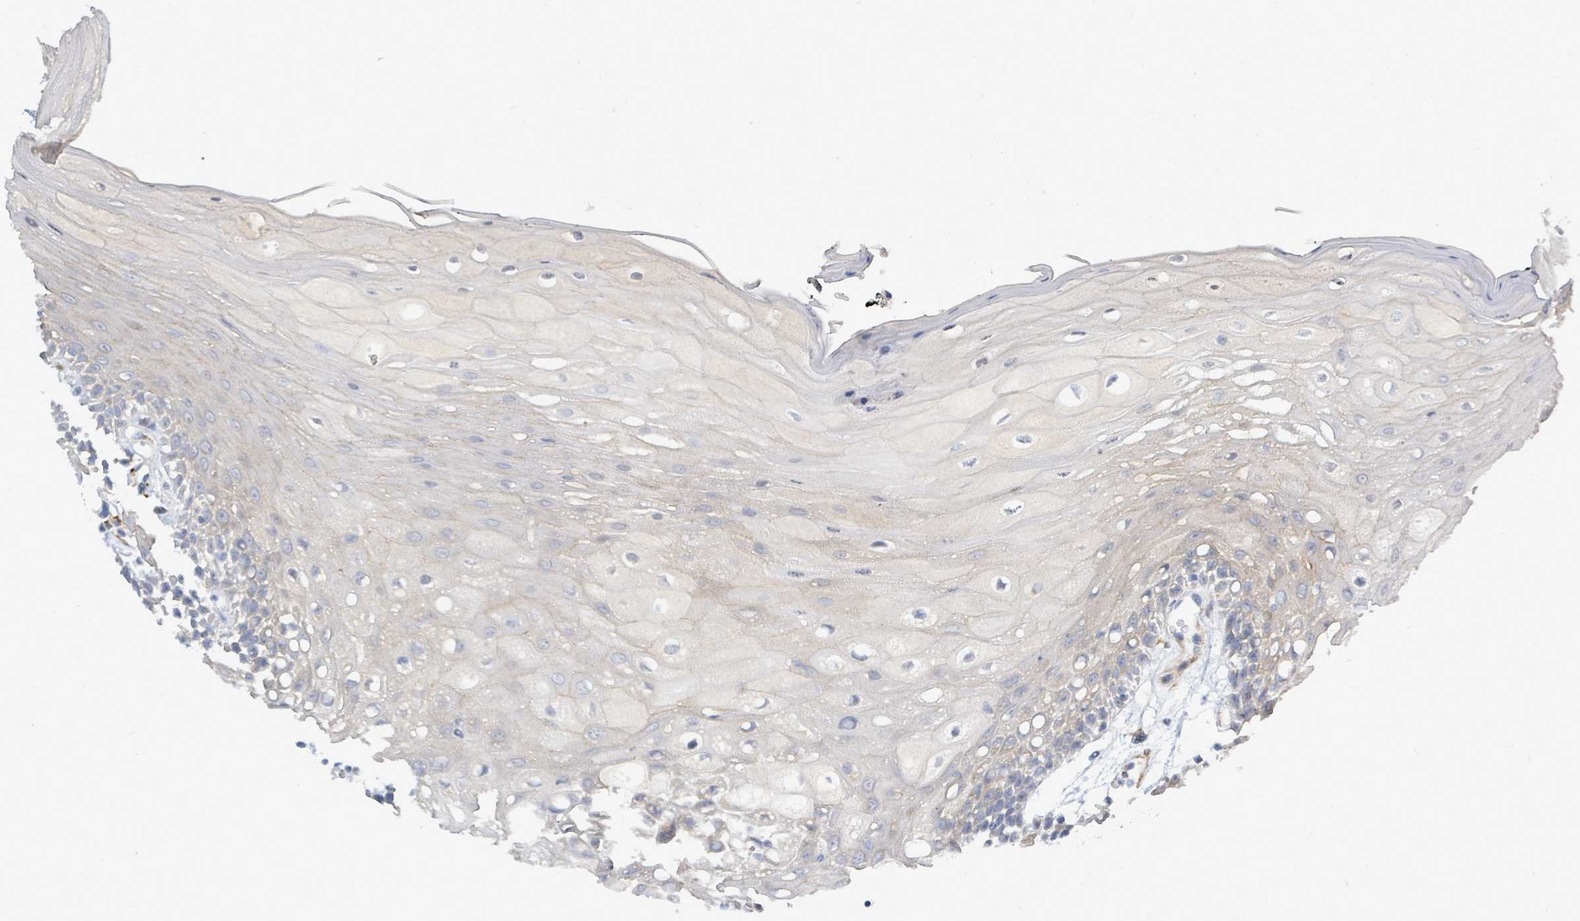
{"staining": {"intensity": "moderate", "quantity": "<25%", "location": "cytoplasmic/membranous"}, "tissue": "oral mucosa", "cell_type": "Squamous epithelial cells", "image_type": "normal", "snomed": [{"axis": "morphology", "description": "Normal tissue, NOS"}, {"axis": "topography", "description": "Oral tissue"}, {"axis": "topography", "description": "Tounge, NOS"}], "caption": "Immunohistochemistry (IHC) photomicrograph of unremarkable oral mucosa: oral mucosa stained using immunohistochemistry (IHC) reveals low levels of moderate protein expression localized specifically in the cytoplasmic/membranous of squamous epithelial cells, appearing as a cytoplasmic/membranous brown color.", "gene": "DMRTC1B", "patient": {"sex": "female", "age": 59}}